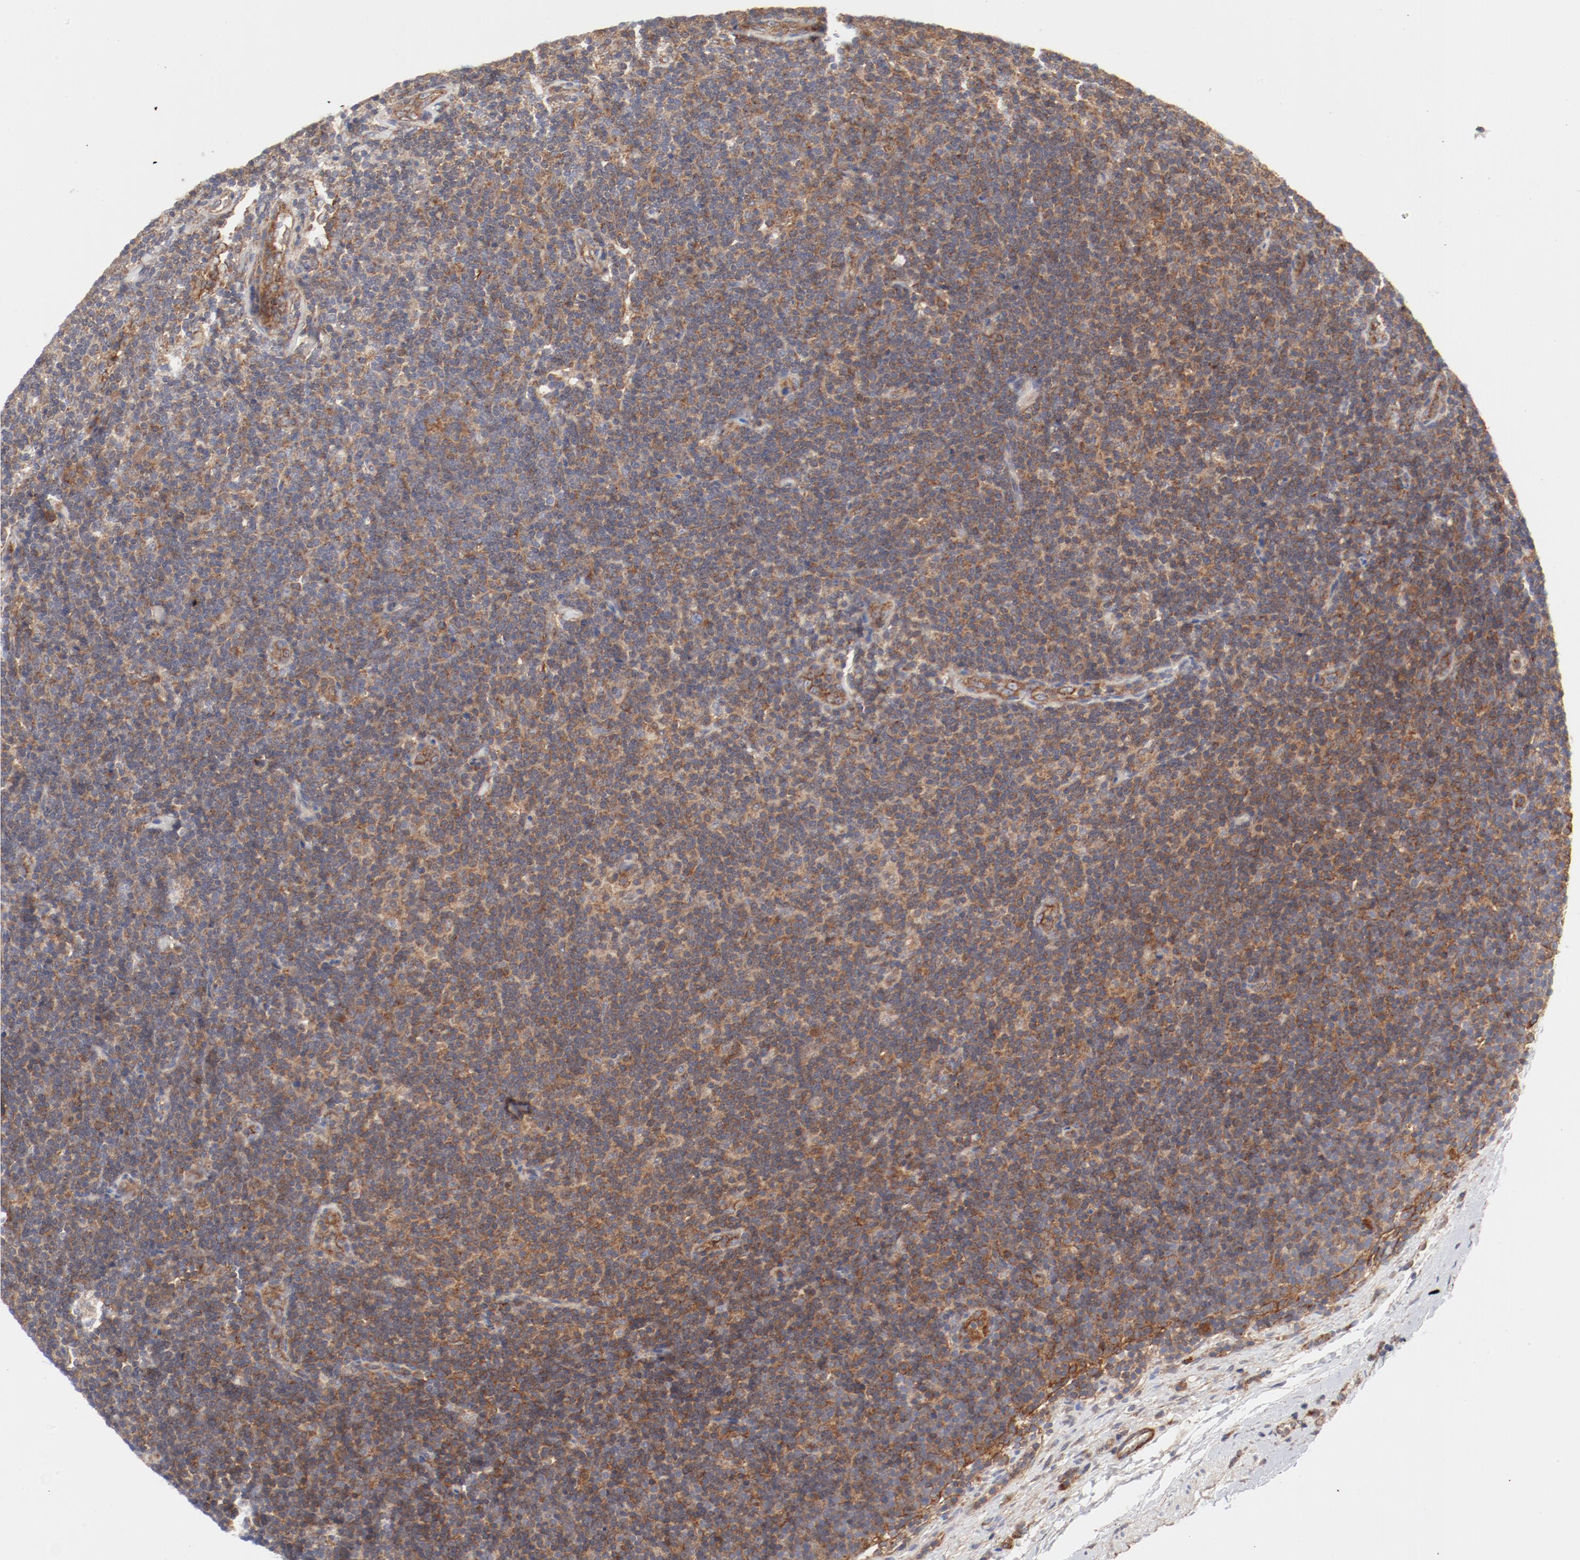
{"staining": {"intensity": "moderate", "quantity": ">75%", "location": "cytoplasmic/membranous"}, "tissue": "lymphoma", "cell_type": "Tumor cells", "image_type": "cancer", "snomed": [{"axis": "morphology", "description": "Malignant lymphoma, non-Hodgkin's type, Low grade"}, {"axis": "topography", "description": "Lymph node"}], "caption": "Protein analysis of low-grade malignant lymphoma, non-Hodgkin's type tissue demonstrates moderate cytoplasmic/membranous staining in about >75% of tumor cells.", "gene": "AP2A1", "patient": {"sex": "male", "age": 70}}